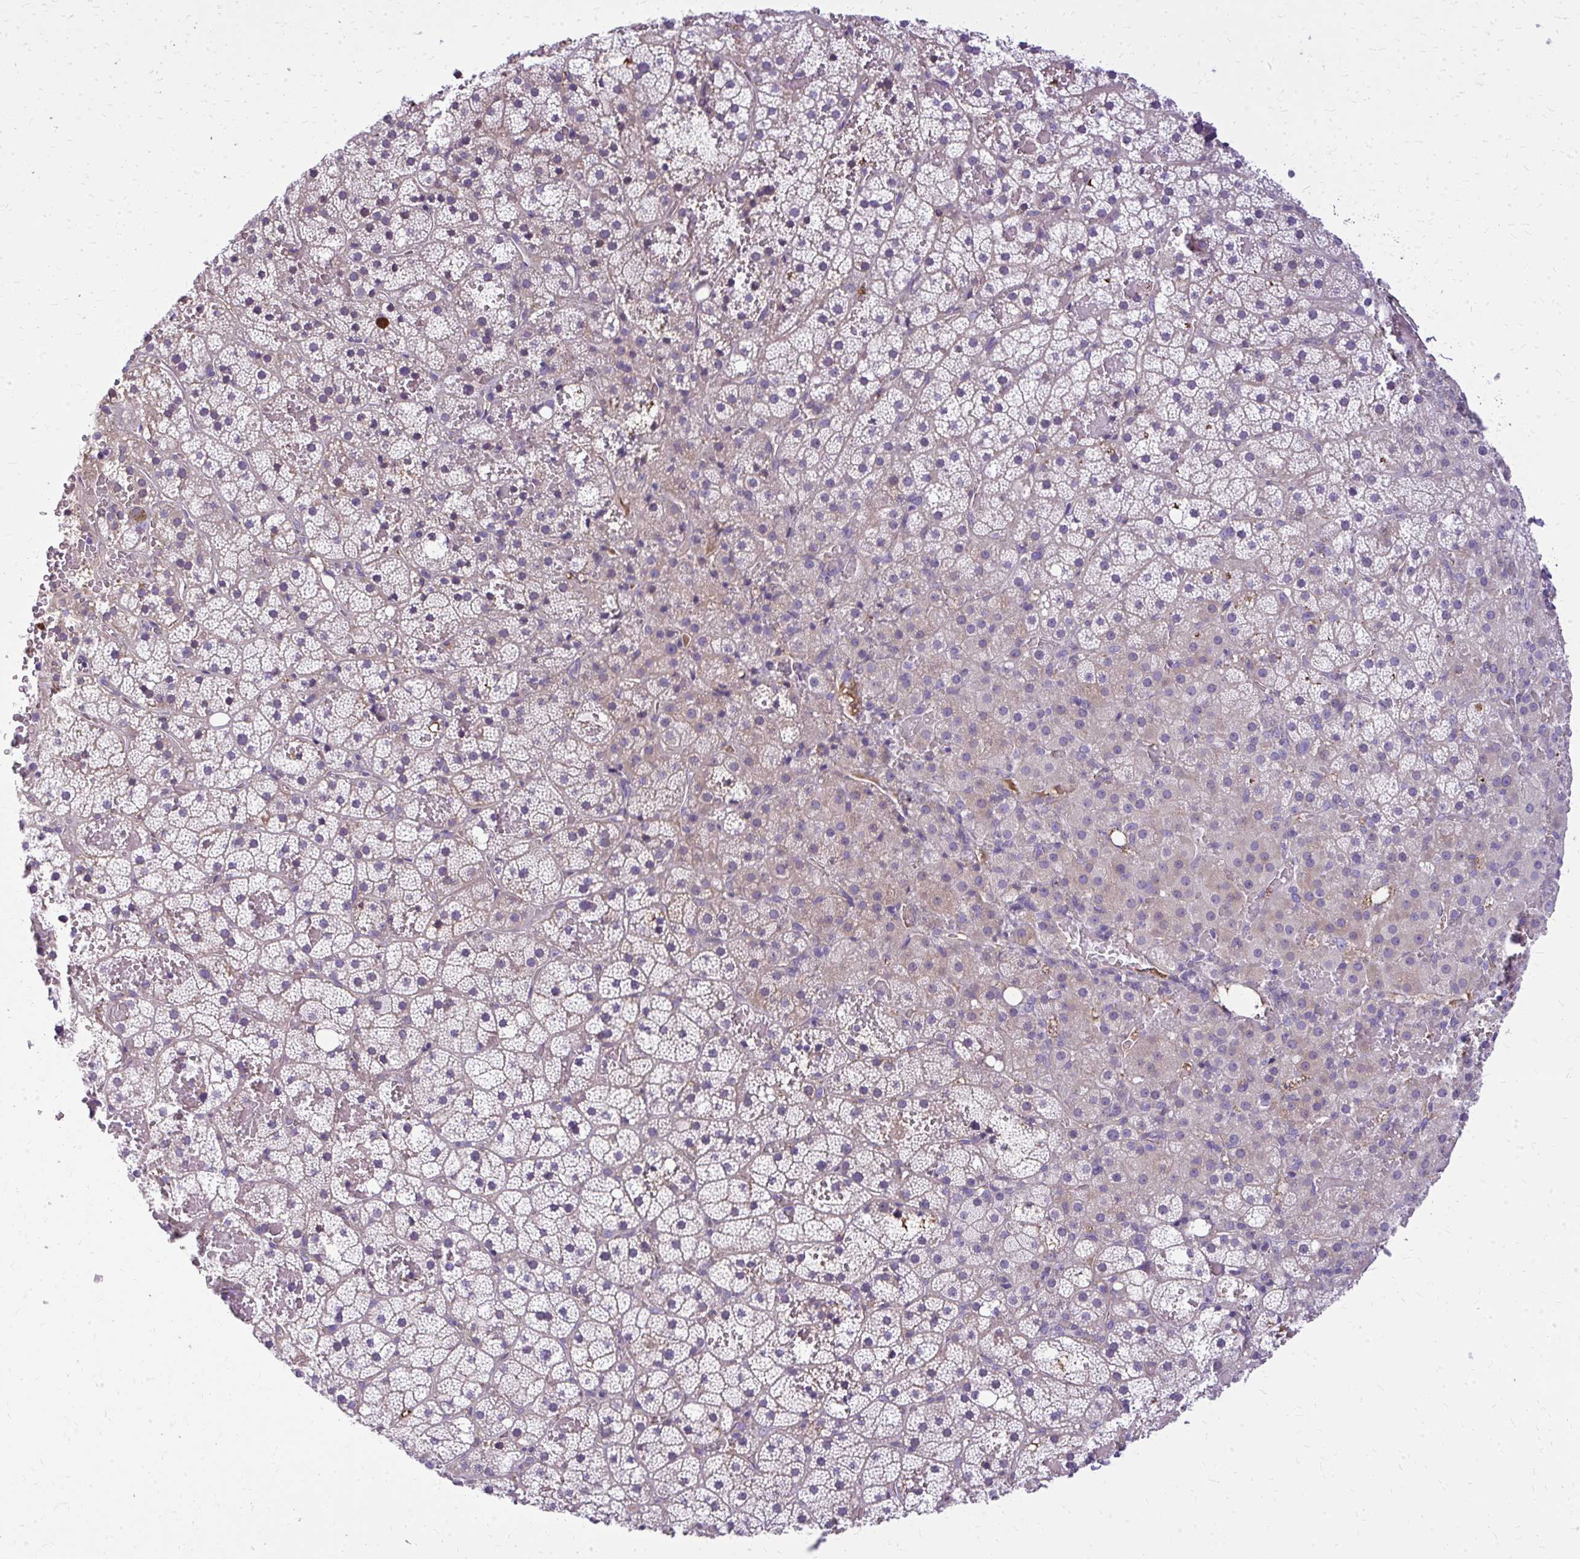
{"staining": {"intensity": "weak", "quantity": "<25%", "location": "cytoplasmic/membranous"}, "tissue": "adrenal gland", "cell_type": "Glandular cells", "image_type": "normal", "snomed": [{"axis": "morphology", "description": "Normal tissue, NOS"}, {"axis": "topography", "description": "Adrenal gland"}], "caption": "High power microscopy image of an IHC micrograph of benign adrenal gland, revealing no significant positivity in glandular cells. The staining is performed using DAB (3,3'-diaminobenzidine) brown chromogen with nuclei counter-stained in using hematoxylin.", "gene": "RUNDC3B", "patient": {"sex": "male", "age": 53}}